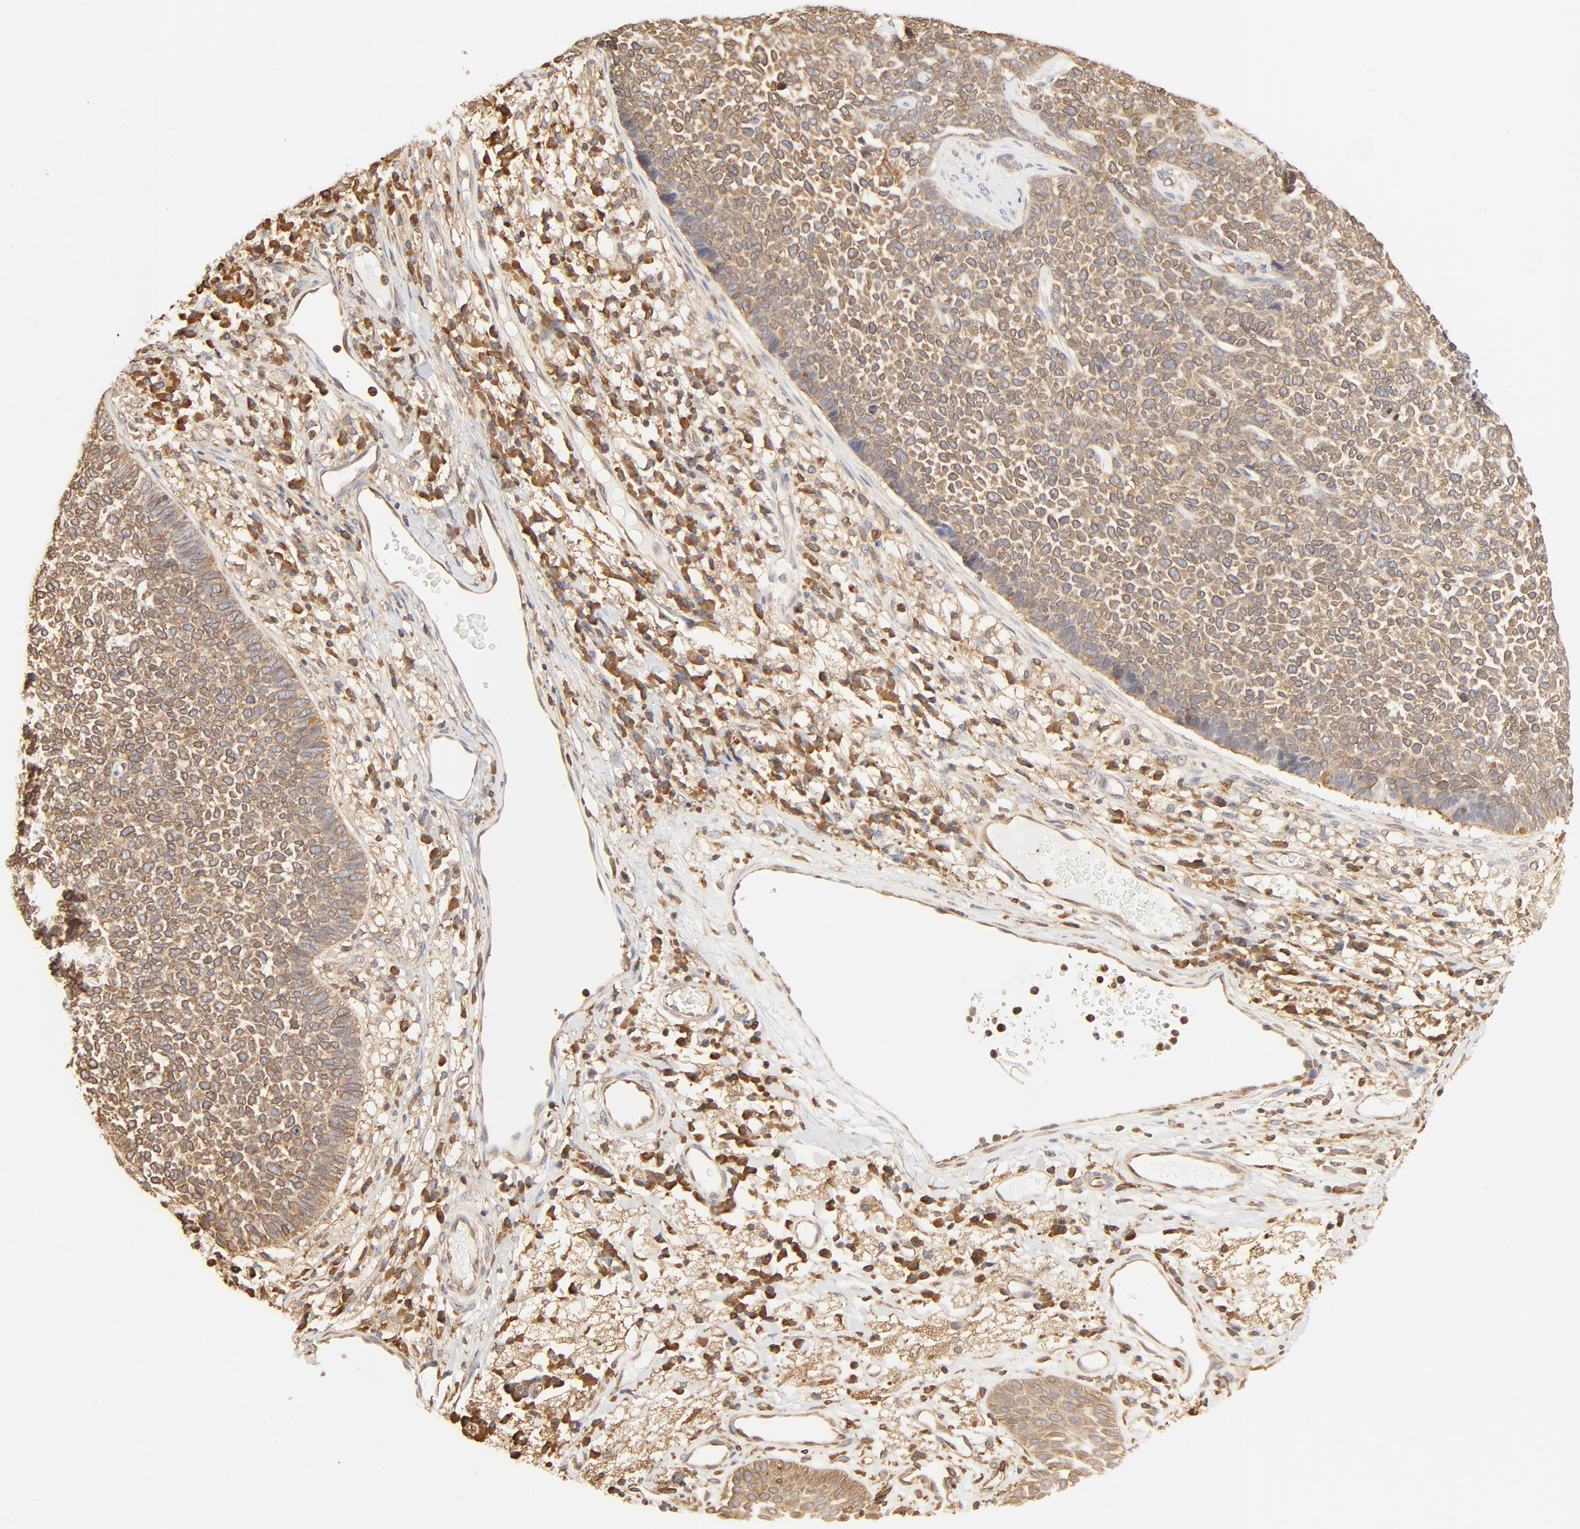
{"staining": {"intensity": "weak", "quantity": ">75%", "location": "cytoplasmic/membranous"}, "tissue": "skin cancer", "cell_type": "Tumor cells", "image_type": "cancer", "snomed": [{"axis": "morphology", "description": "Basal cell carcinoma"}, {"axis": "topography", "description": "Skin"}], "caption": "This is an image of IHC staining of skin cancer (basal cell carcinoma), which shows weak staining in the cytoplasmic/membranous of tumor cells.", "gene": "BCAP31", "patient": {"sex": "female", "age": 84}}